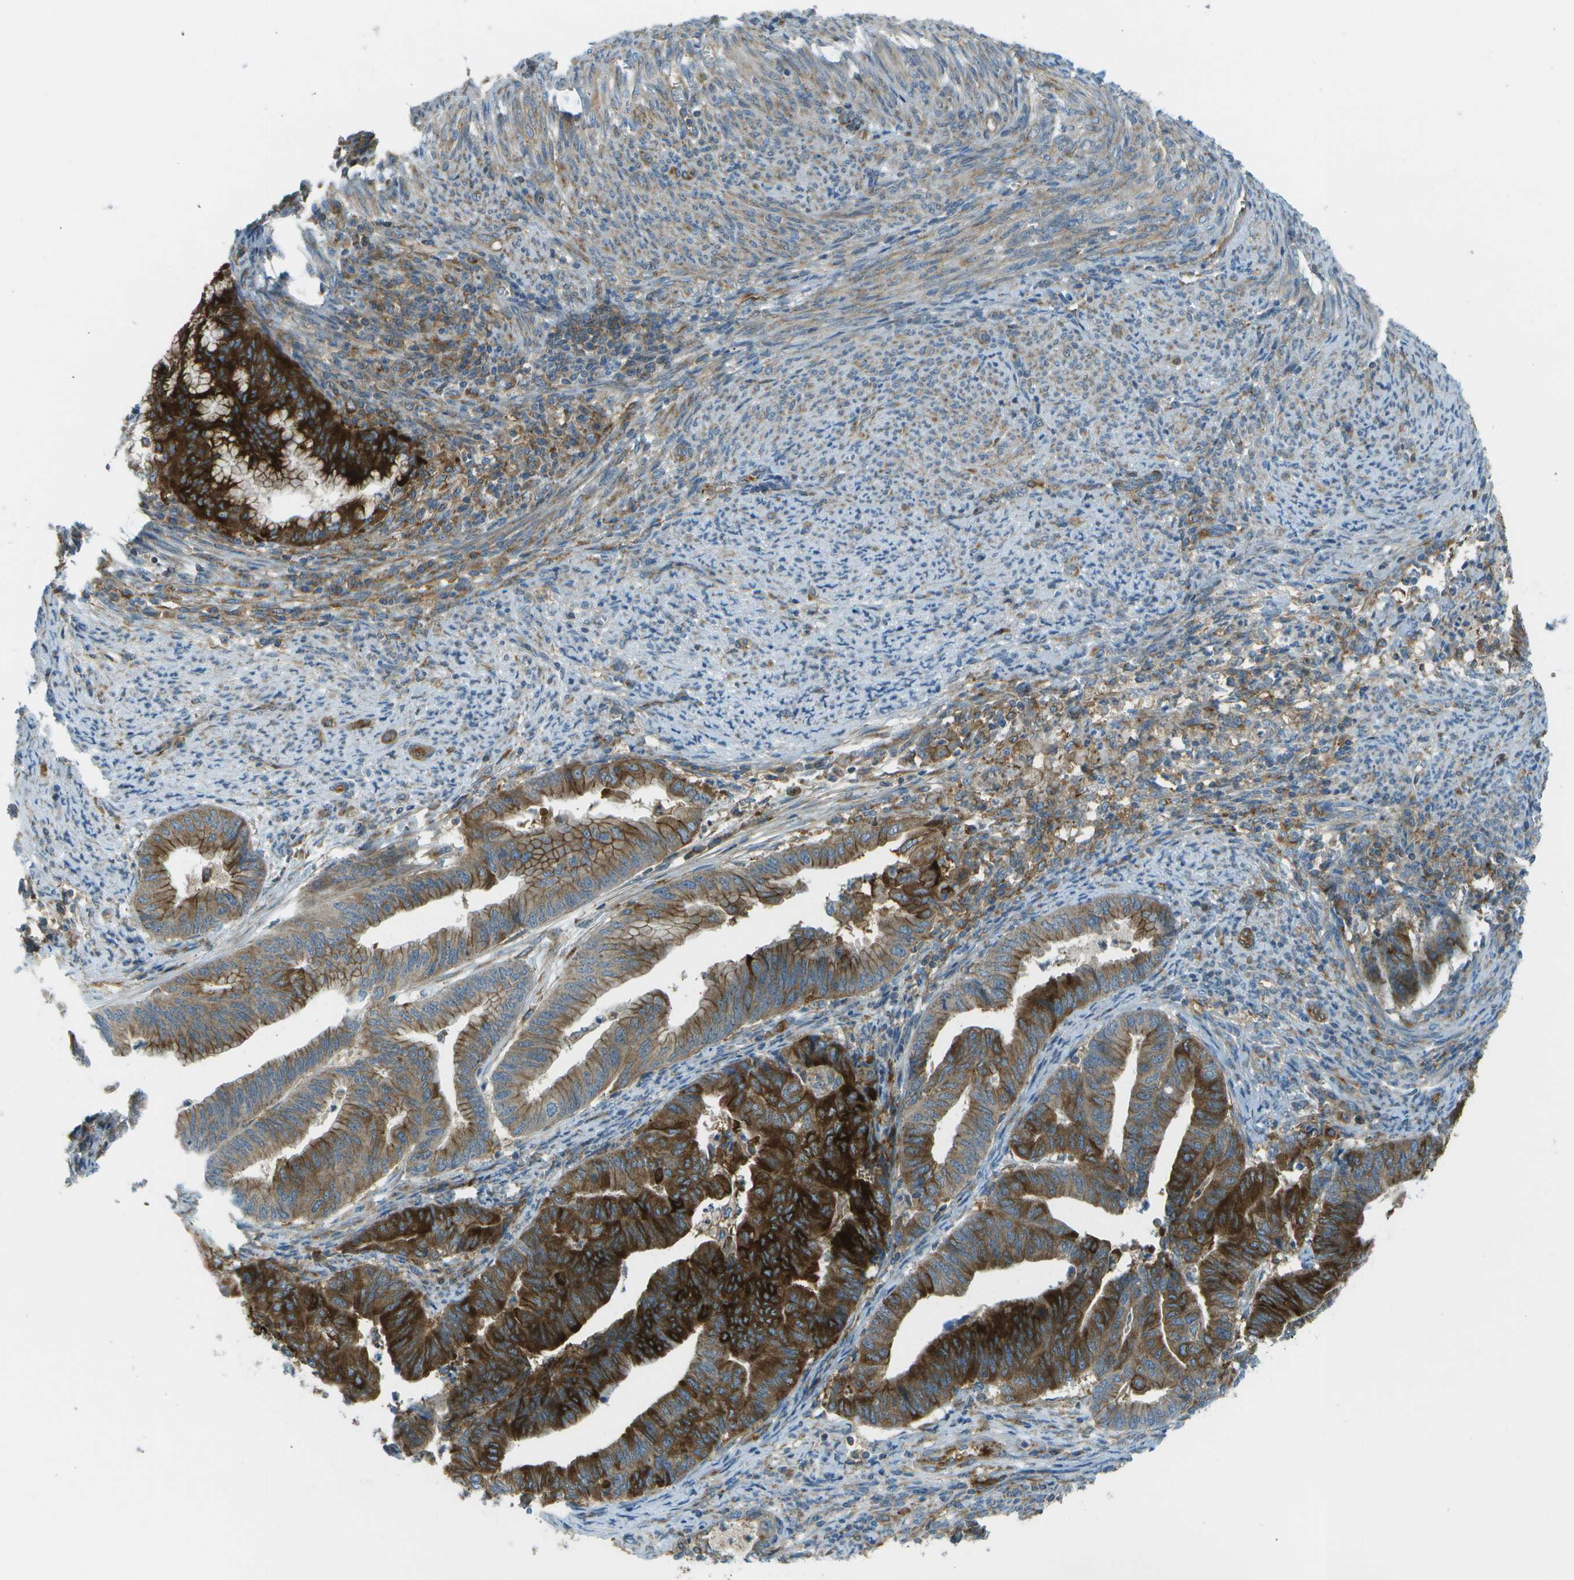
{"staining": {"intensity": "strong", "quantity": ">75%", "location": "cytoplasmic/membranous"}, "tissue": "endometrial cancer", "cell_type": "Tumor cells", "image_type": "cancer", "snomed": [{"axis": "morphology", "description": "Adenocarcinoma, NOS"}, {"axis": "topography", "description": "Endometrium"}], "caption": "An image of human endometrial cancer (adenocarcinoma) stained for a protein exhibits strong cytoplasmic/membranous brown staining in tumor cells. The protein of interest is shown in brown color, while the nuclei are stained blue.", "gene": "WNK2", "patient": {"sex": "female", "age": 79}}